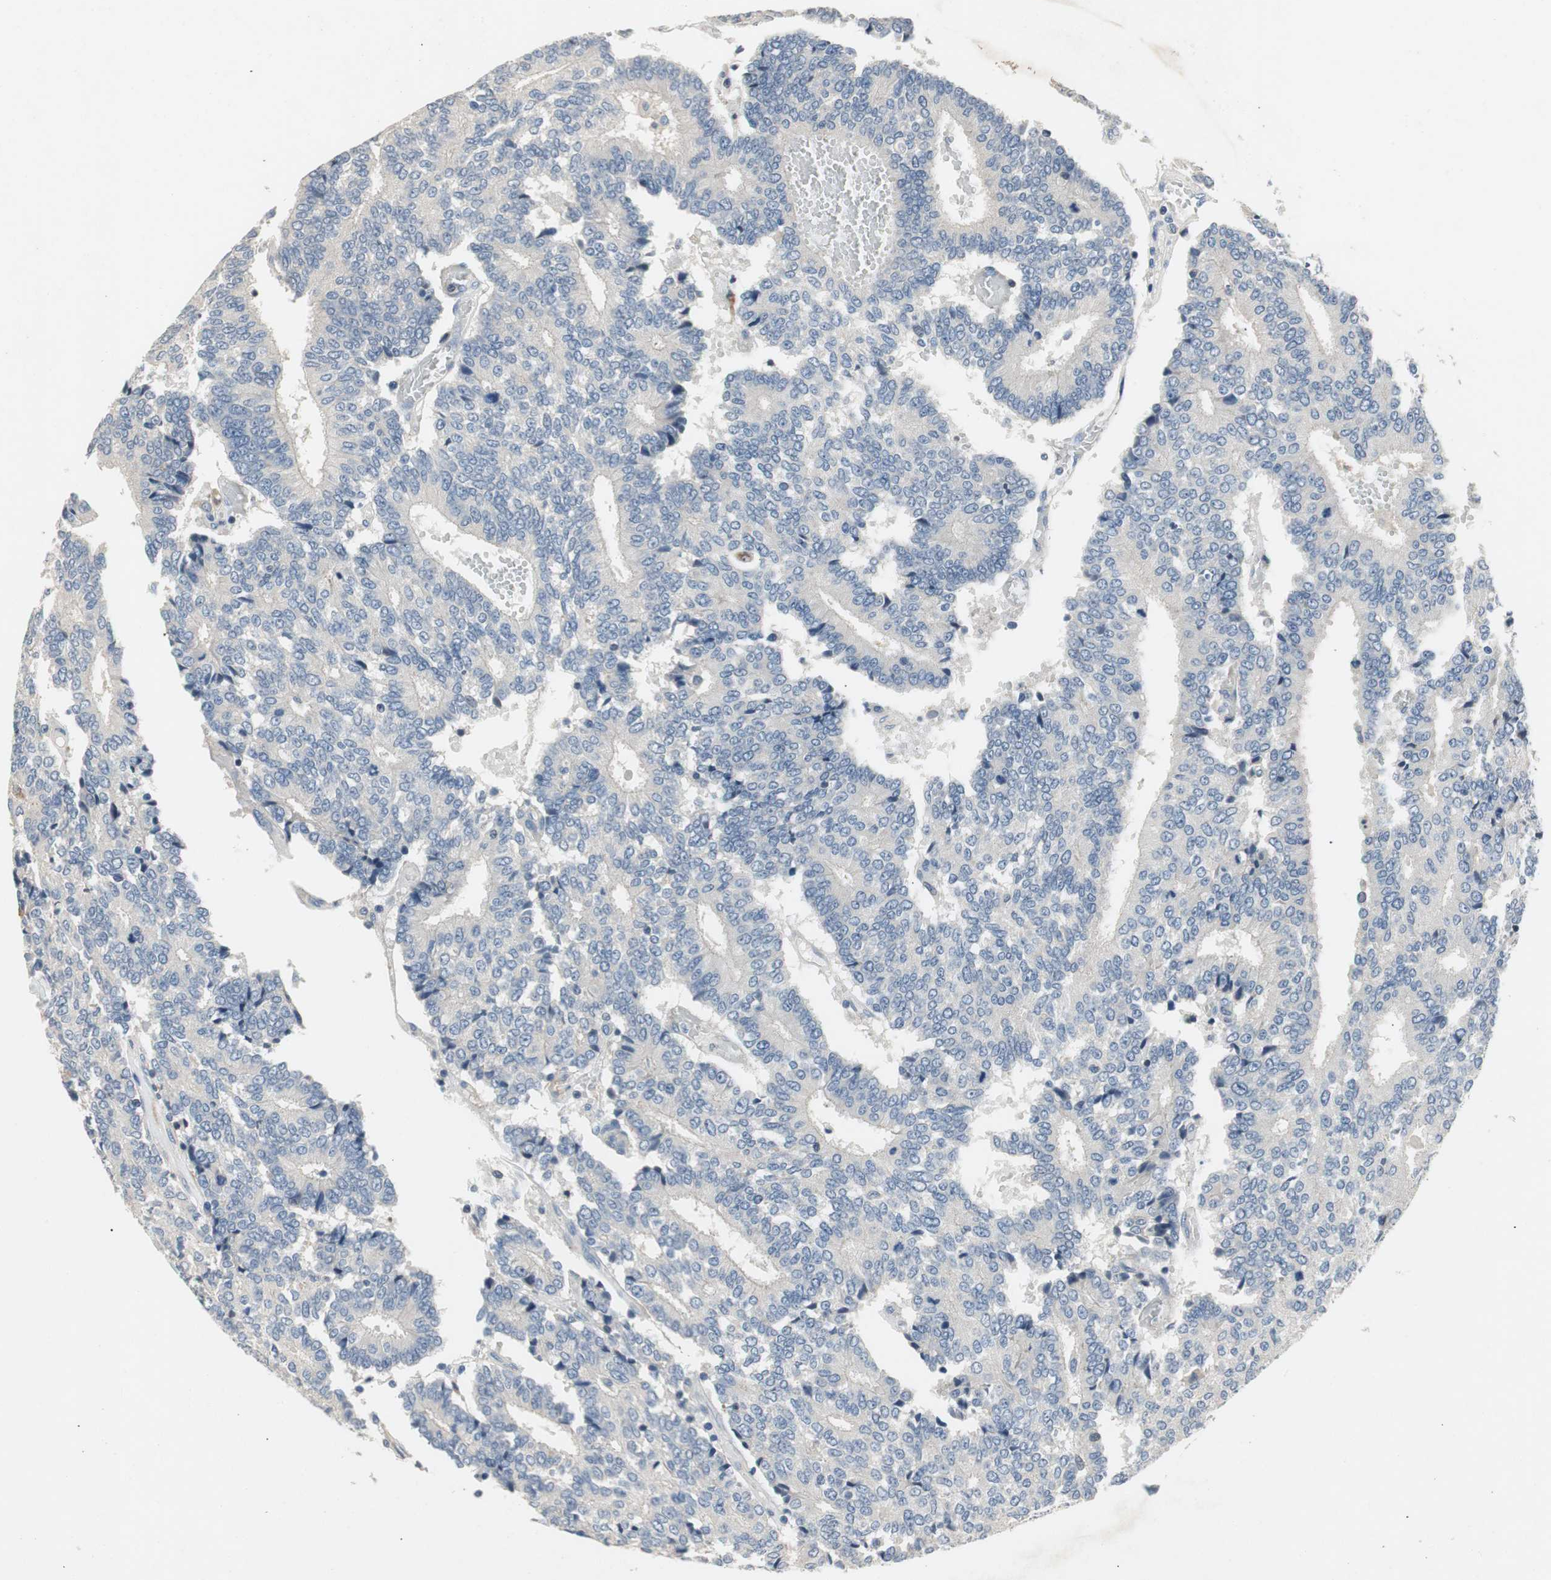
{"staining": {"intensity": "negative", "quantity": "none", "location": "none"}, "tissue": "prostate cancer", "cell_type": "Tumor cells", "image_type": "cancer", "snomed": [{"axis": "morphology", "description": "Adenocarcinoma, High grade"}, {"axis": "topography", "description": "Prostate"}], "caption": "Immunohistochemical staining of human adenocarcinoma (high-grade) (prostate) displays no significant staining in tumor cells.", "gene": "ALPL", "patient": {"sex": "male", "age": 55}}